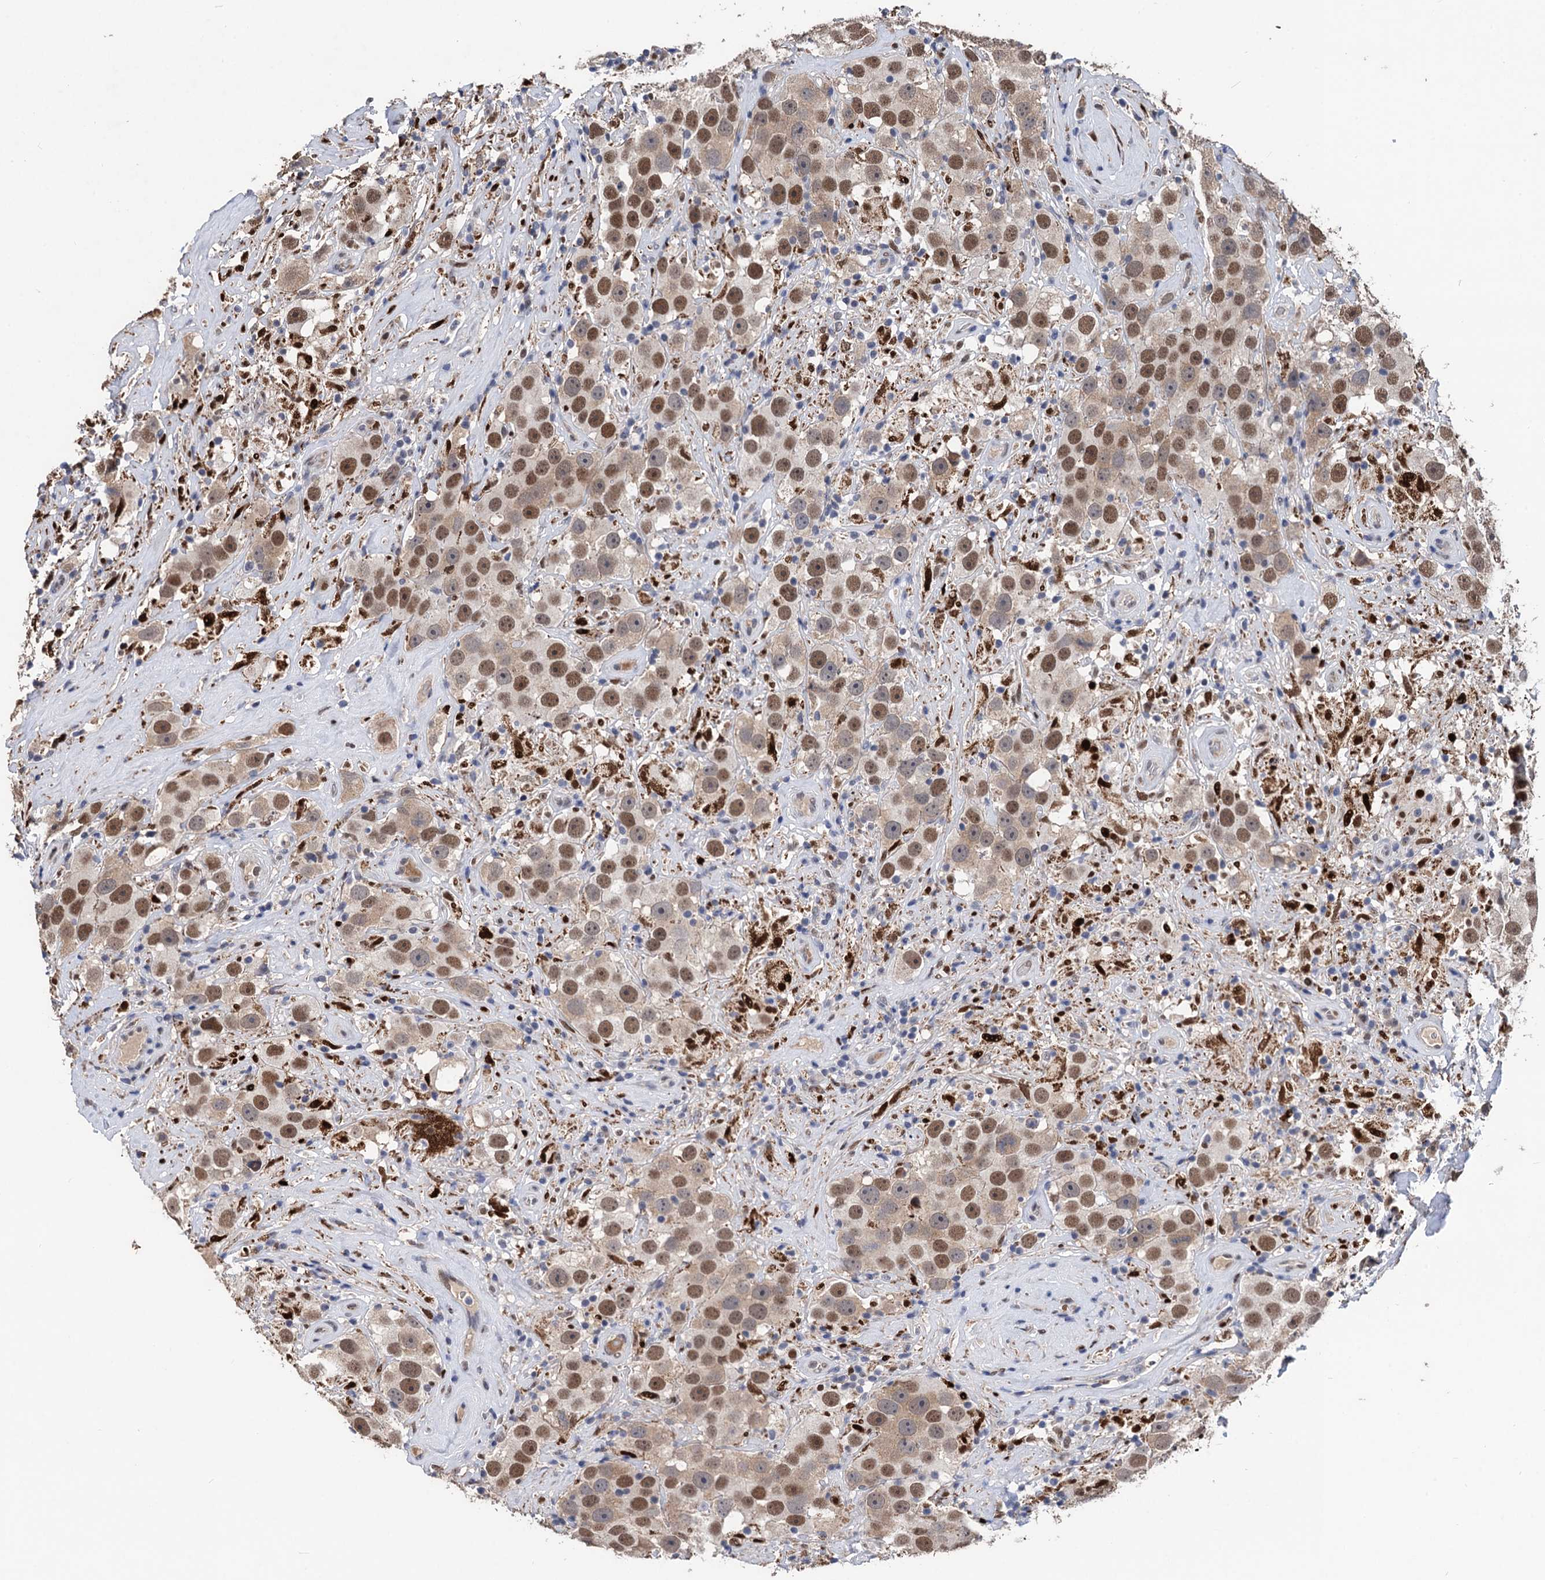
{"staining": {"intensity": "moderate", "quantity": ">75%", "location": "nuclear"}, "tissue": "testis cancer", "cell_type": "Tumor cells", "image_type": "cancer", "snomed": [{"axis": "morphology", "description": "Seminoma, NOS"}, {"axis": "topography", "description": "Testis"}], "caption": "Brown immunohistochemical staining in human seminoma (testis) shows moderate nuclear positivity in about >75% of tumor cells.", "gene": "TSEN34", "patient": {"sex": "male", "age": 49}}